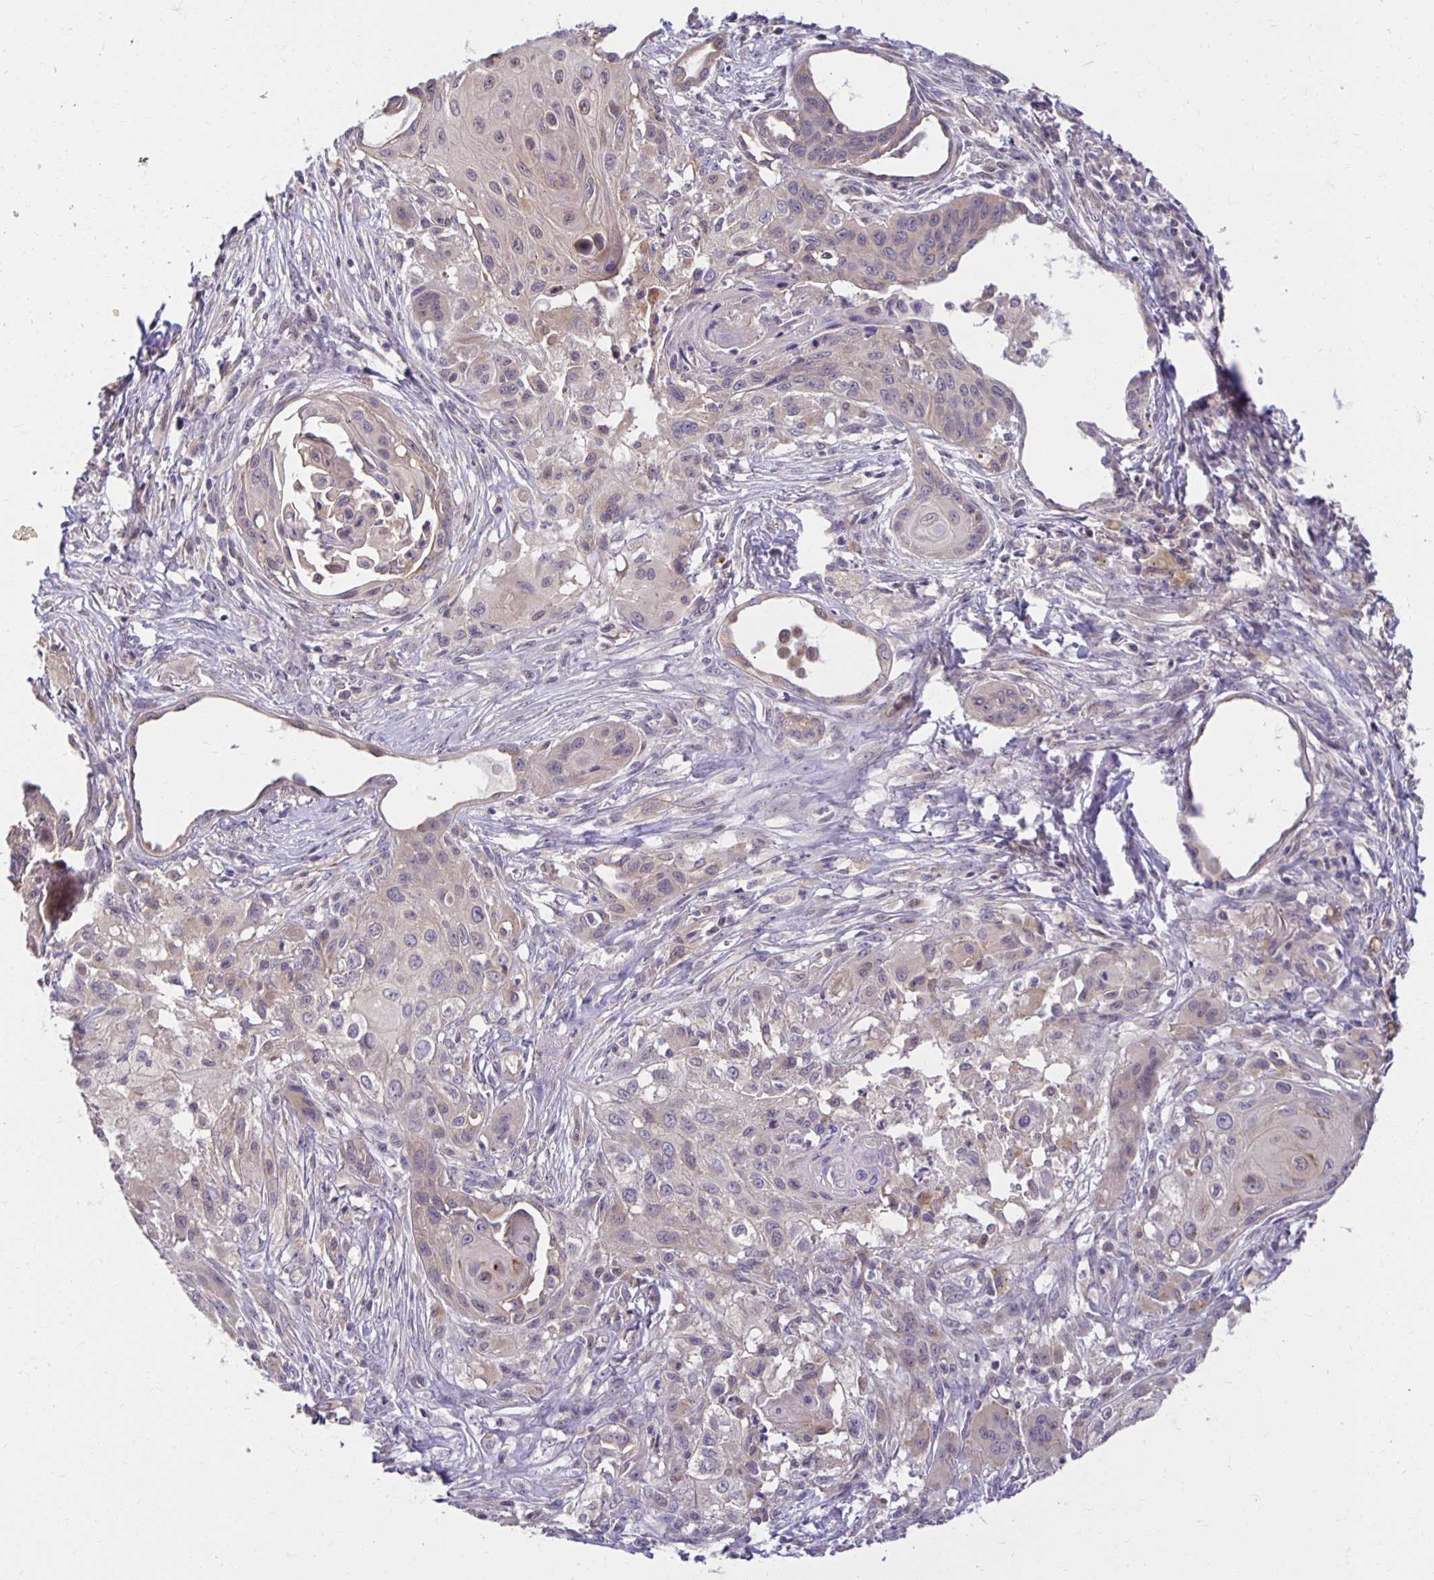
{"staining": {"intensity": "weak", "quantity": "<25%", "location": "cytoplasmic/membranous"}, "tissue": "lung cancer", "cell_type": "Tumor cells", "image_type": "cancer", "snomed": [{"axis": "morphology", "description": "Squamous cell carcinoma, NOS"}, {"axis": "topography", "description": "Lung"}], "caption": "This is an IHC micrograph of lung squamous cell carcinoma. There is no staining in tumor cells.", "gene": "MIEN1", "patient": {"sex": "male", "age": 71}}